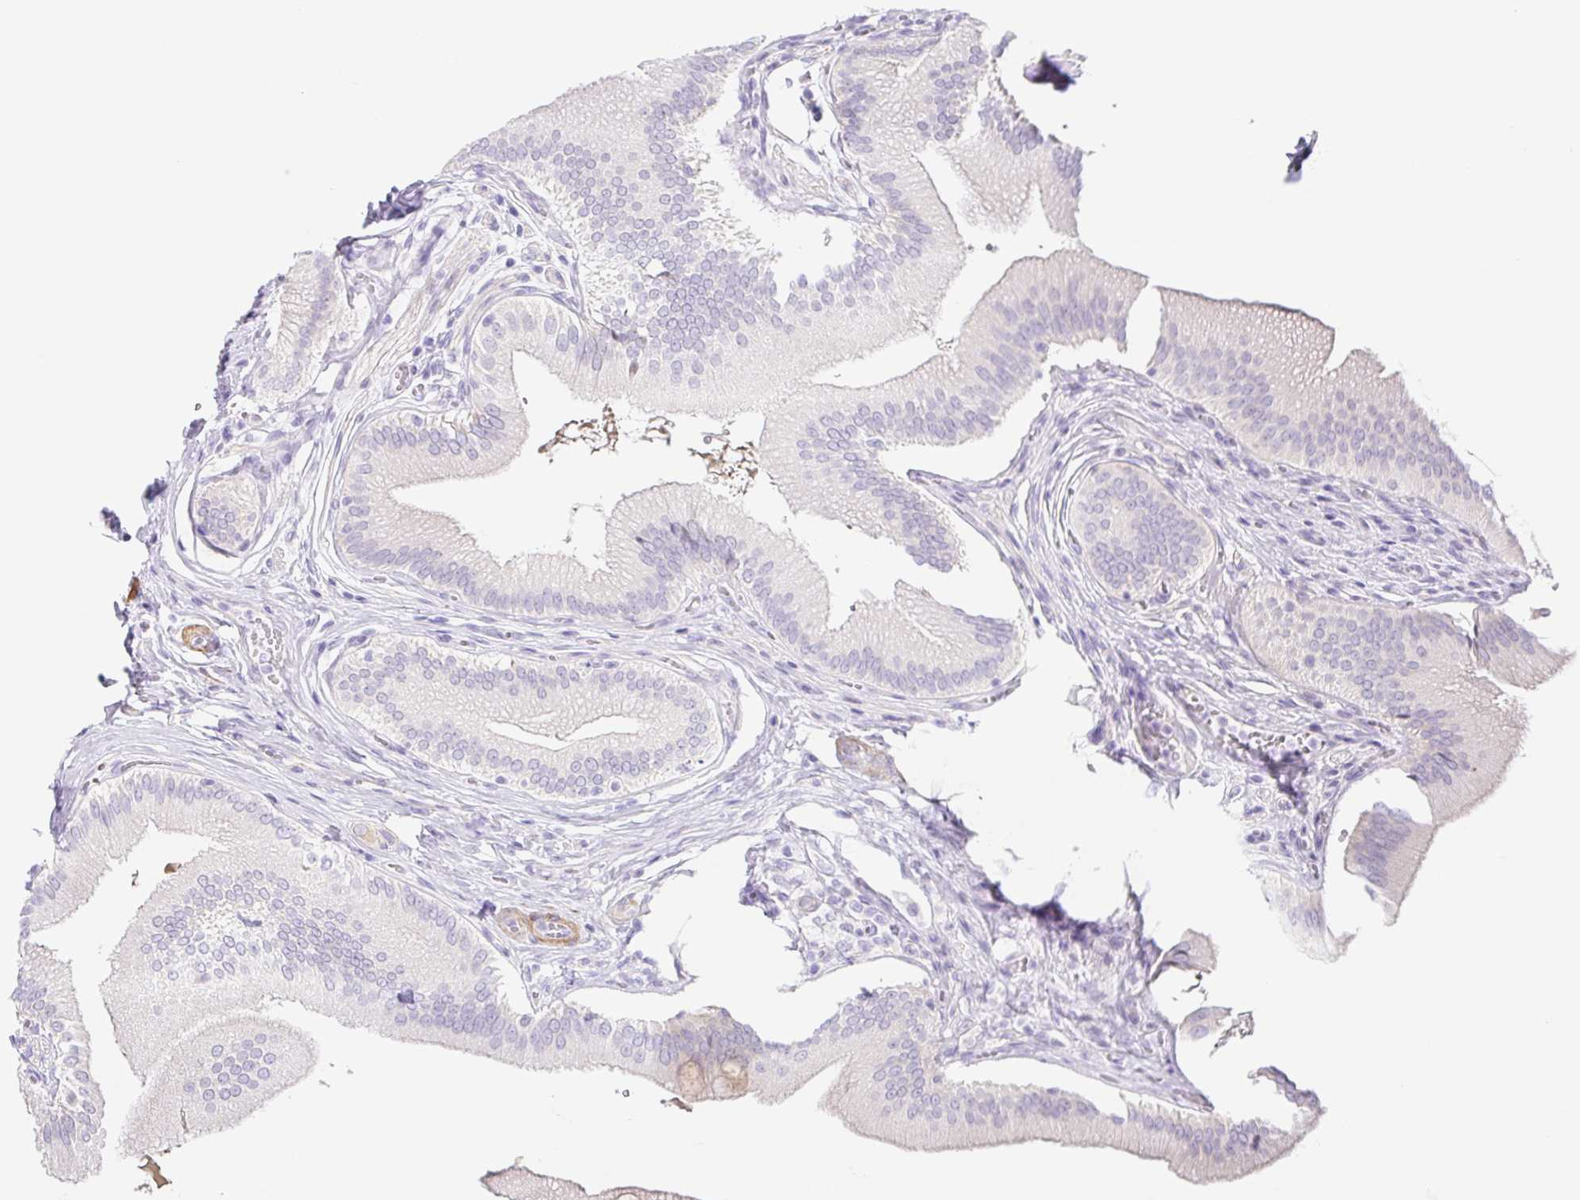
{"staining": {"intensity": "negative", "quantity": "none", "location": "none"}, "tissue": "gallbladder", "cell_type": "Glandular cells", "image_type": "normal", "snomed": [{"axis": "morphology", "description": "Normal tissue, NOS"}, {"axis": "topography", "description": "Gallbladder"}], "caption": "This histopathology image is of benign gallbladder stained with immunohistochemistry to label a protein in brown with the nuclei are counter-stained blue. There is no staining in glandular cells.", "gene": "DCAF17", "patient": {"sex": "male", "age": 17}}